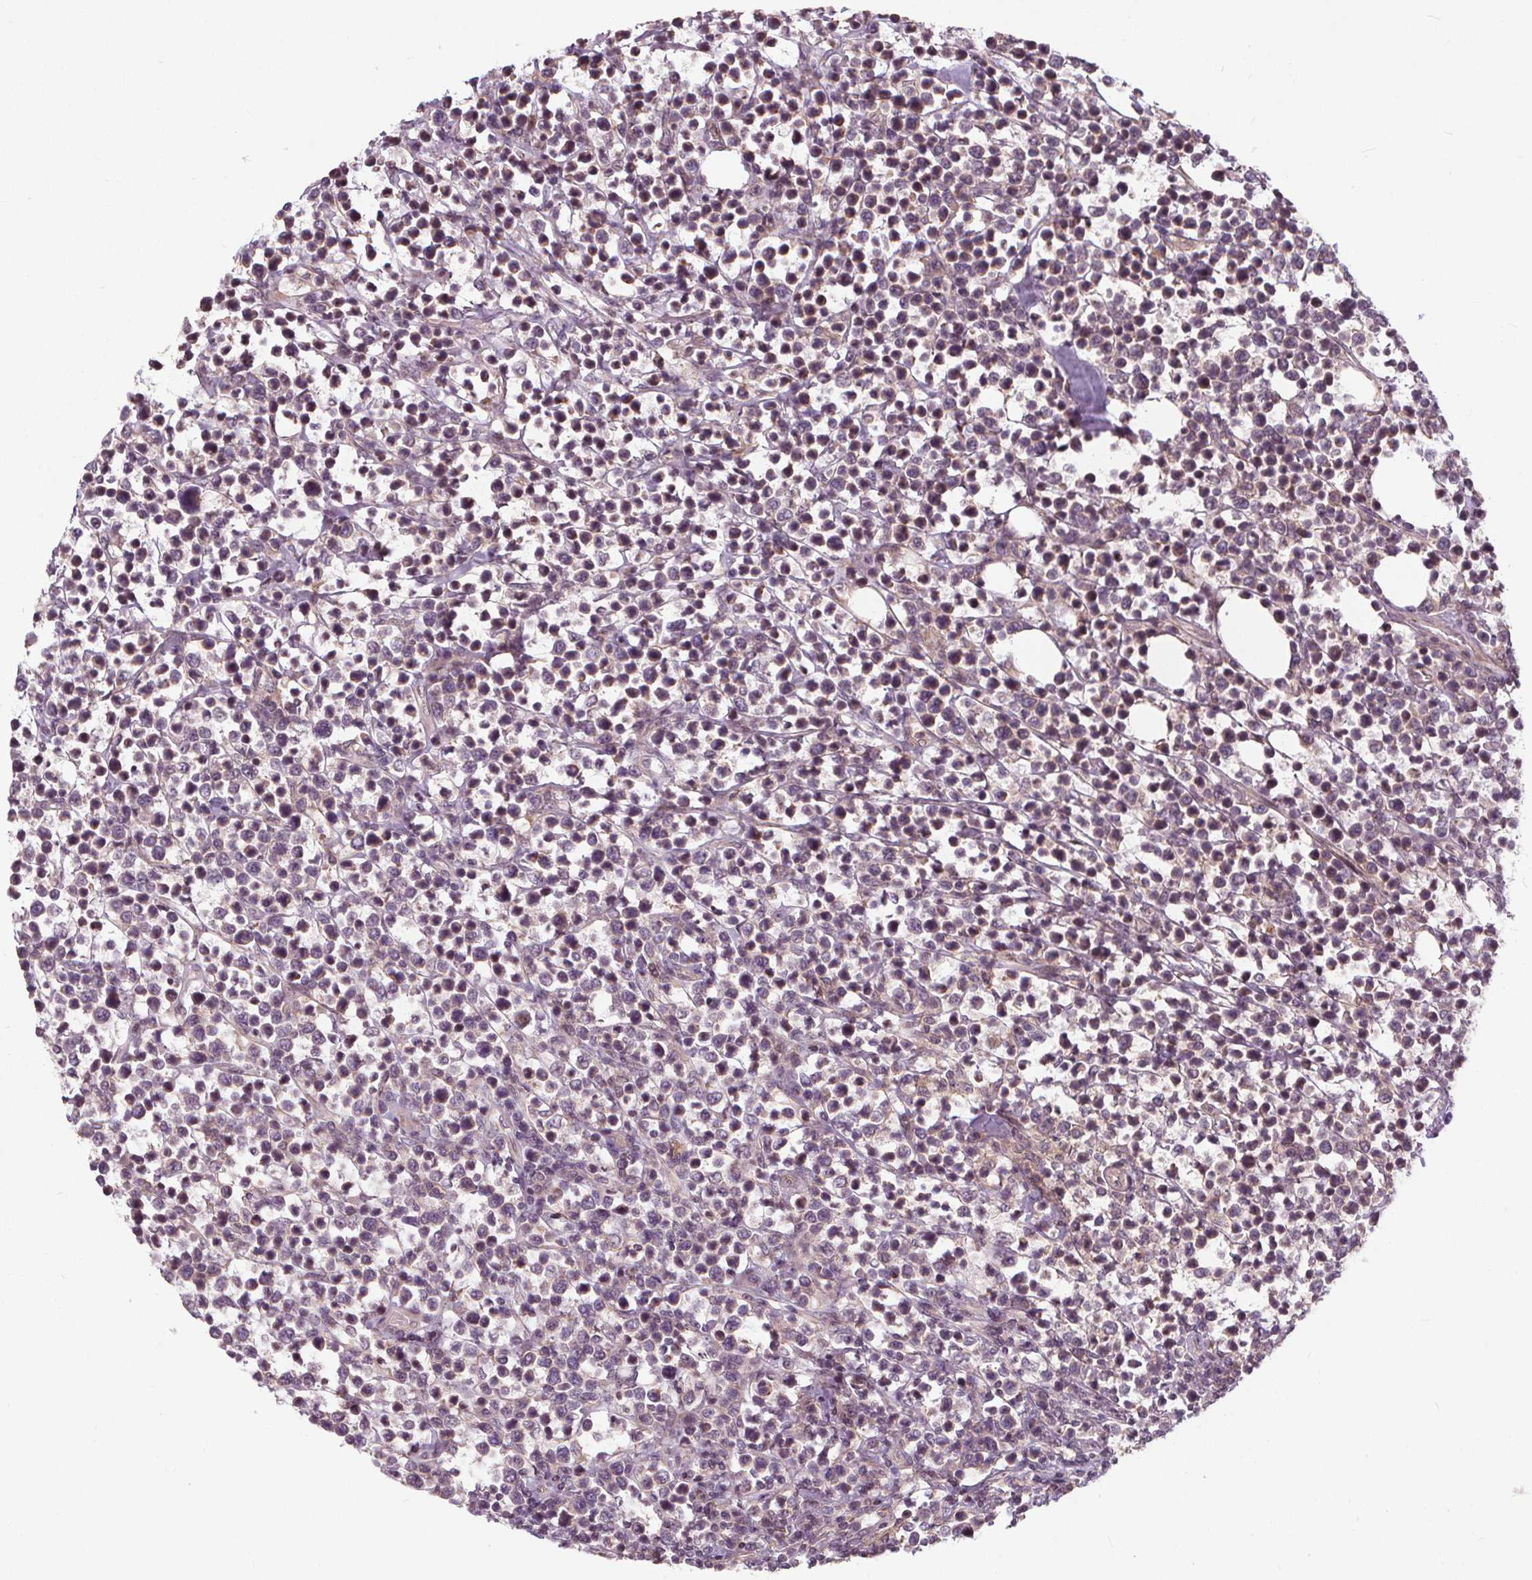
{"staining": {"intensity": "negative", "quantity": "none", "location": "none"}, "tissue": "lymphoma", "cell_type": "Tumor cells", "image_type": "cancer", "snomed": [{"axis": "morphology", "description": "Malignant lymphoma, non-Hodgkin's type, High grade"}, {"axis": "topography", "description": "Soft tissue"}], "caption": "The image reveals no staining of tumor cells in lymphoma. (DAB (3,3'-diaminobenzidine) IHC visualized using brightfield microscopy, high magnification).", "gene": "INPP5E", "patient": {"sex": "female", "age": 56}}